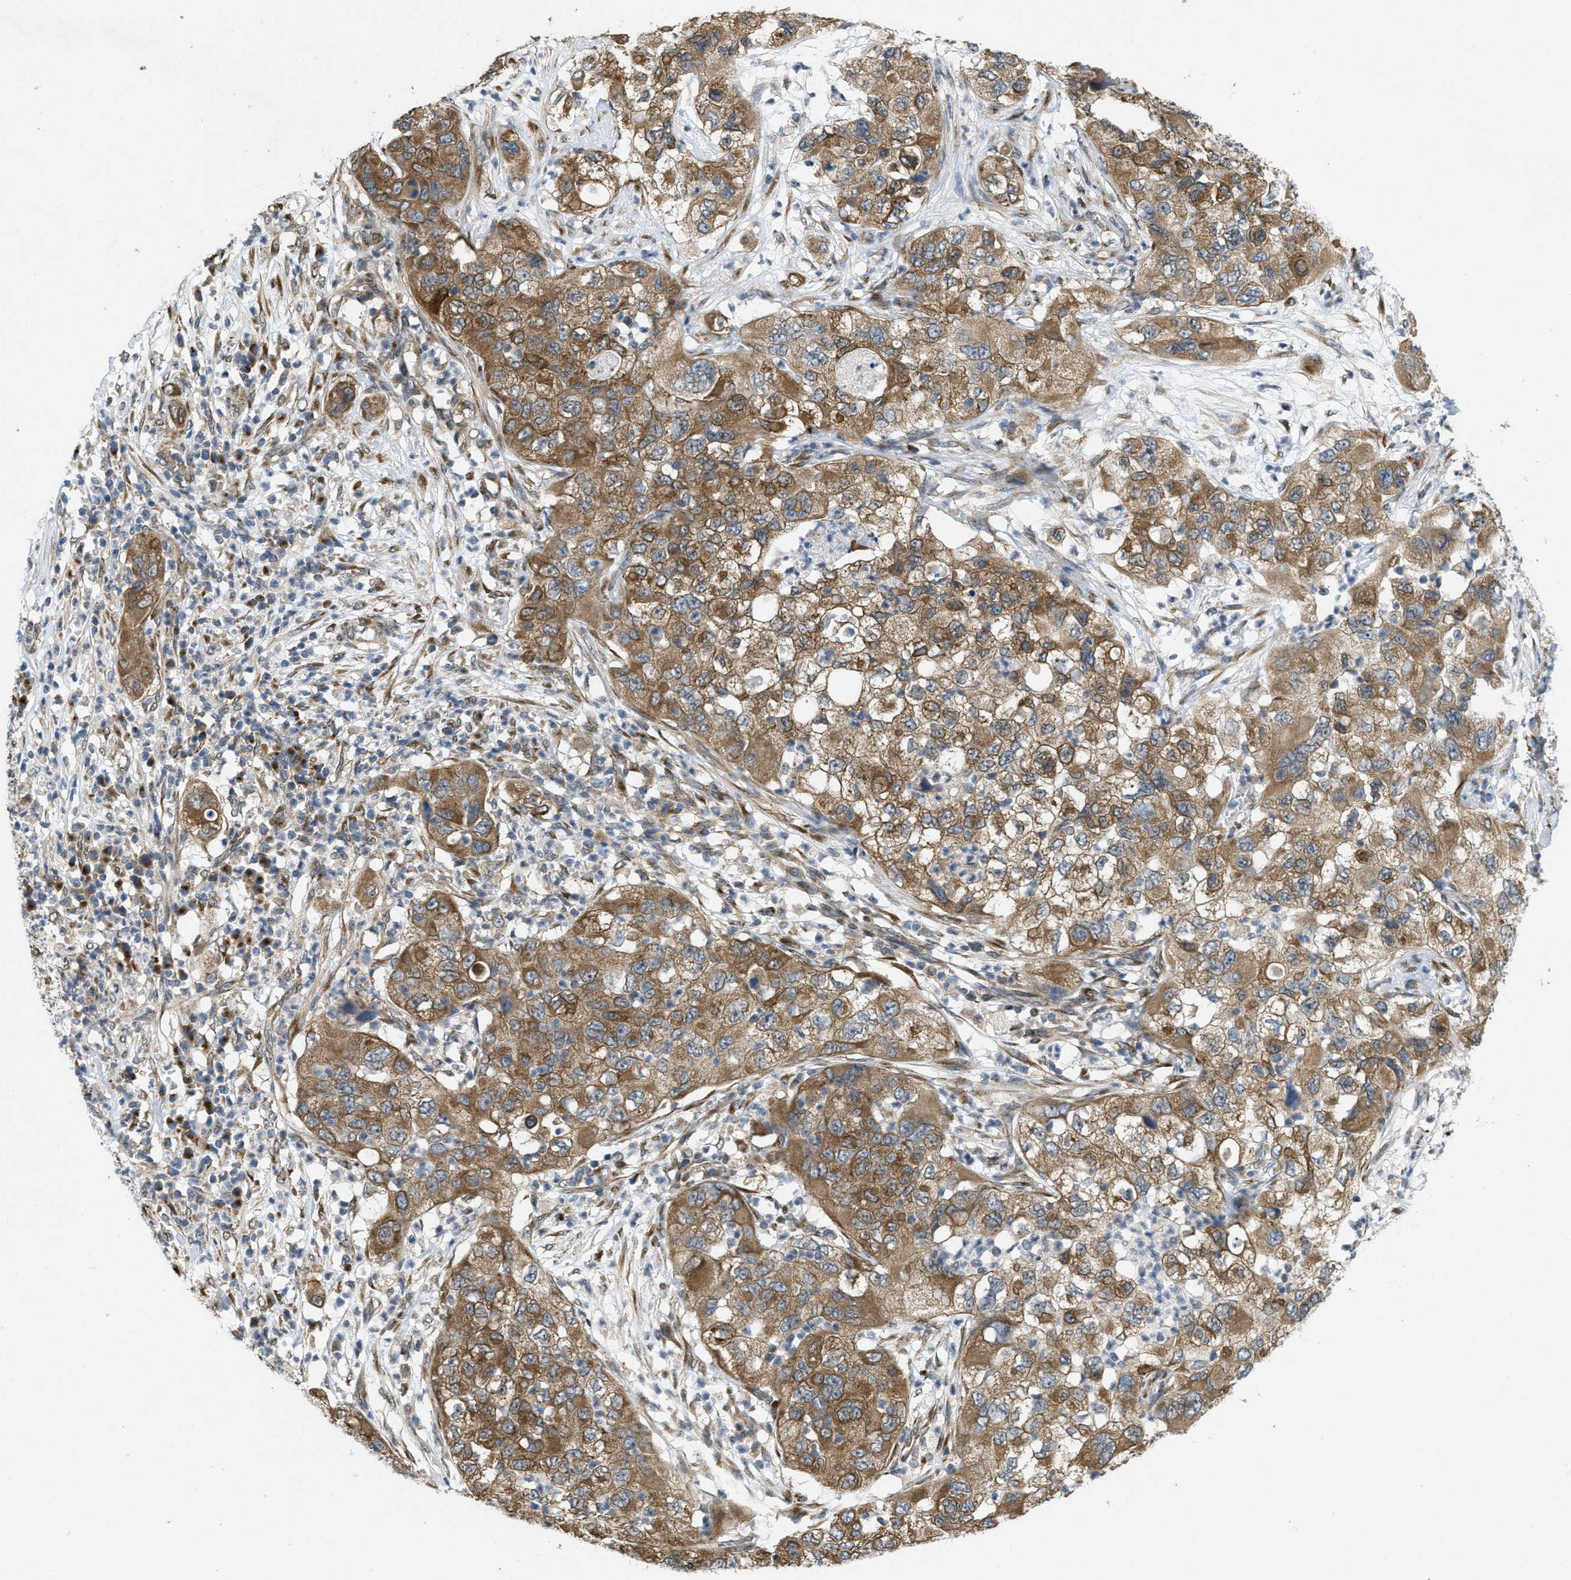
{"staining": {"intensity": "moderate", "quantity": ">75%", "location": "cytoplasmic/membranous"}, "tissue": "pancreatic cancer", "cell_type": "Tumor cells", "image_type": "cancer", "snomed": [{"axis": "morphology", "description": "Adenocarcinoma, NOS"}, {"axis": "topography", "description": "Pancreas"}], "caption": "Protein analysis of pancreatic cancer tissue shows moderate cytoplasmic/membranous positivity in about >75% of tumor cells.", "gene": "IFNLR1", "patient": {"sex": "female", "age": 78}}